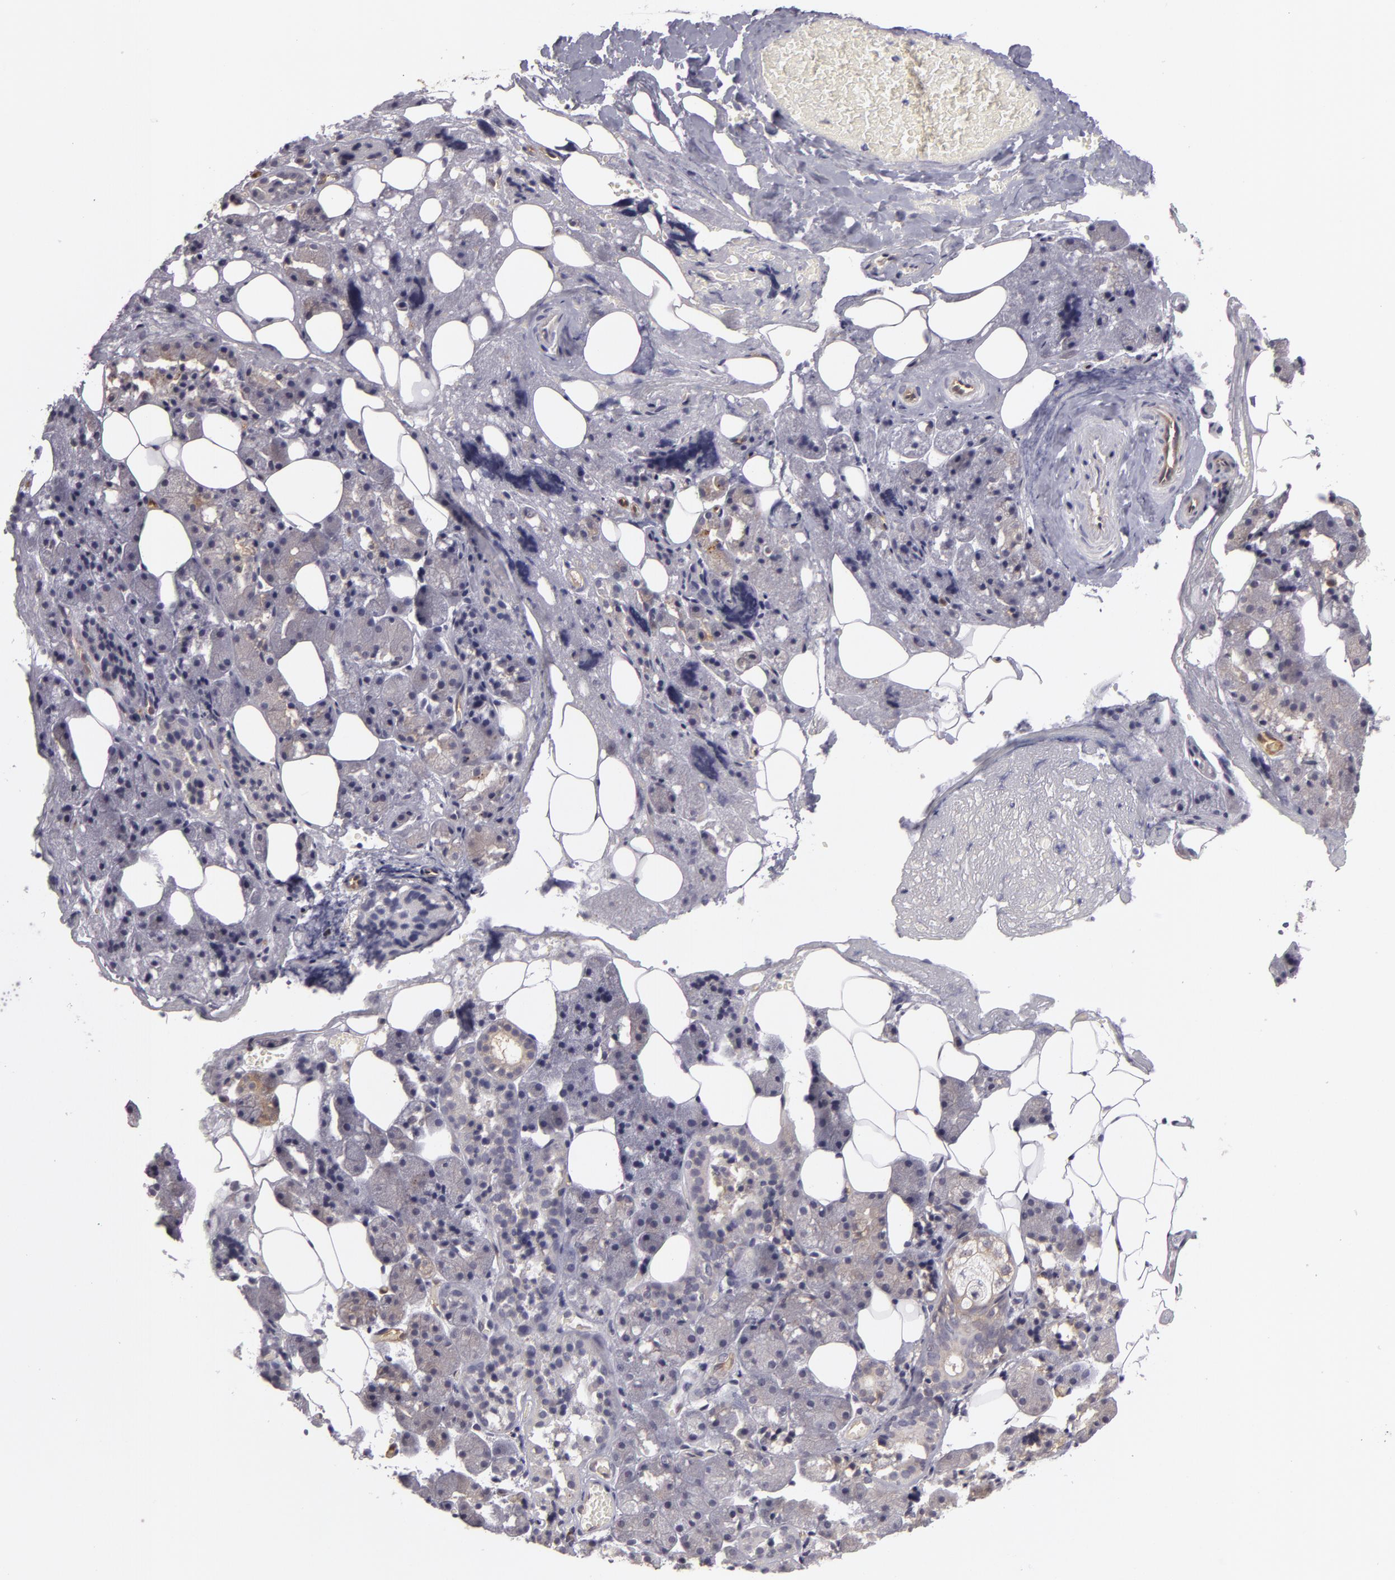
{"staining": {"intensity": "weak", "quantity": "<25%", "location": "cytoplasmic/membranous"}, "tissue": "salivary gland", "cell_type": "Glandular cells", "image_type": "normal", "snomed": [{"axis": "morphology", "description": "Normal tissue, NOS"}, {"axis": "topography", "description": "Salivary gland"}], "caption": "An IHC image of unremarkable salivary gland is shown. There is no staining in glandular cells of salivary gland.", "gene": "ZNF229", "patient": {"sex": "female", "age": 55}}